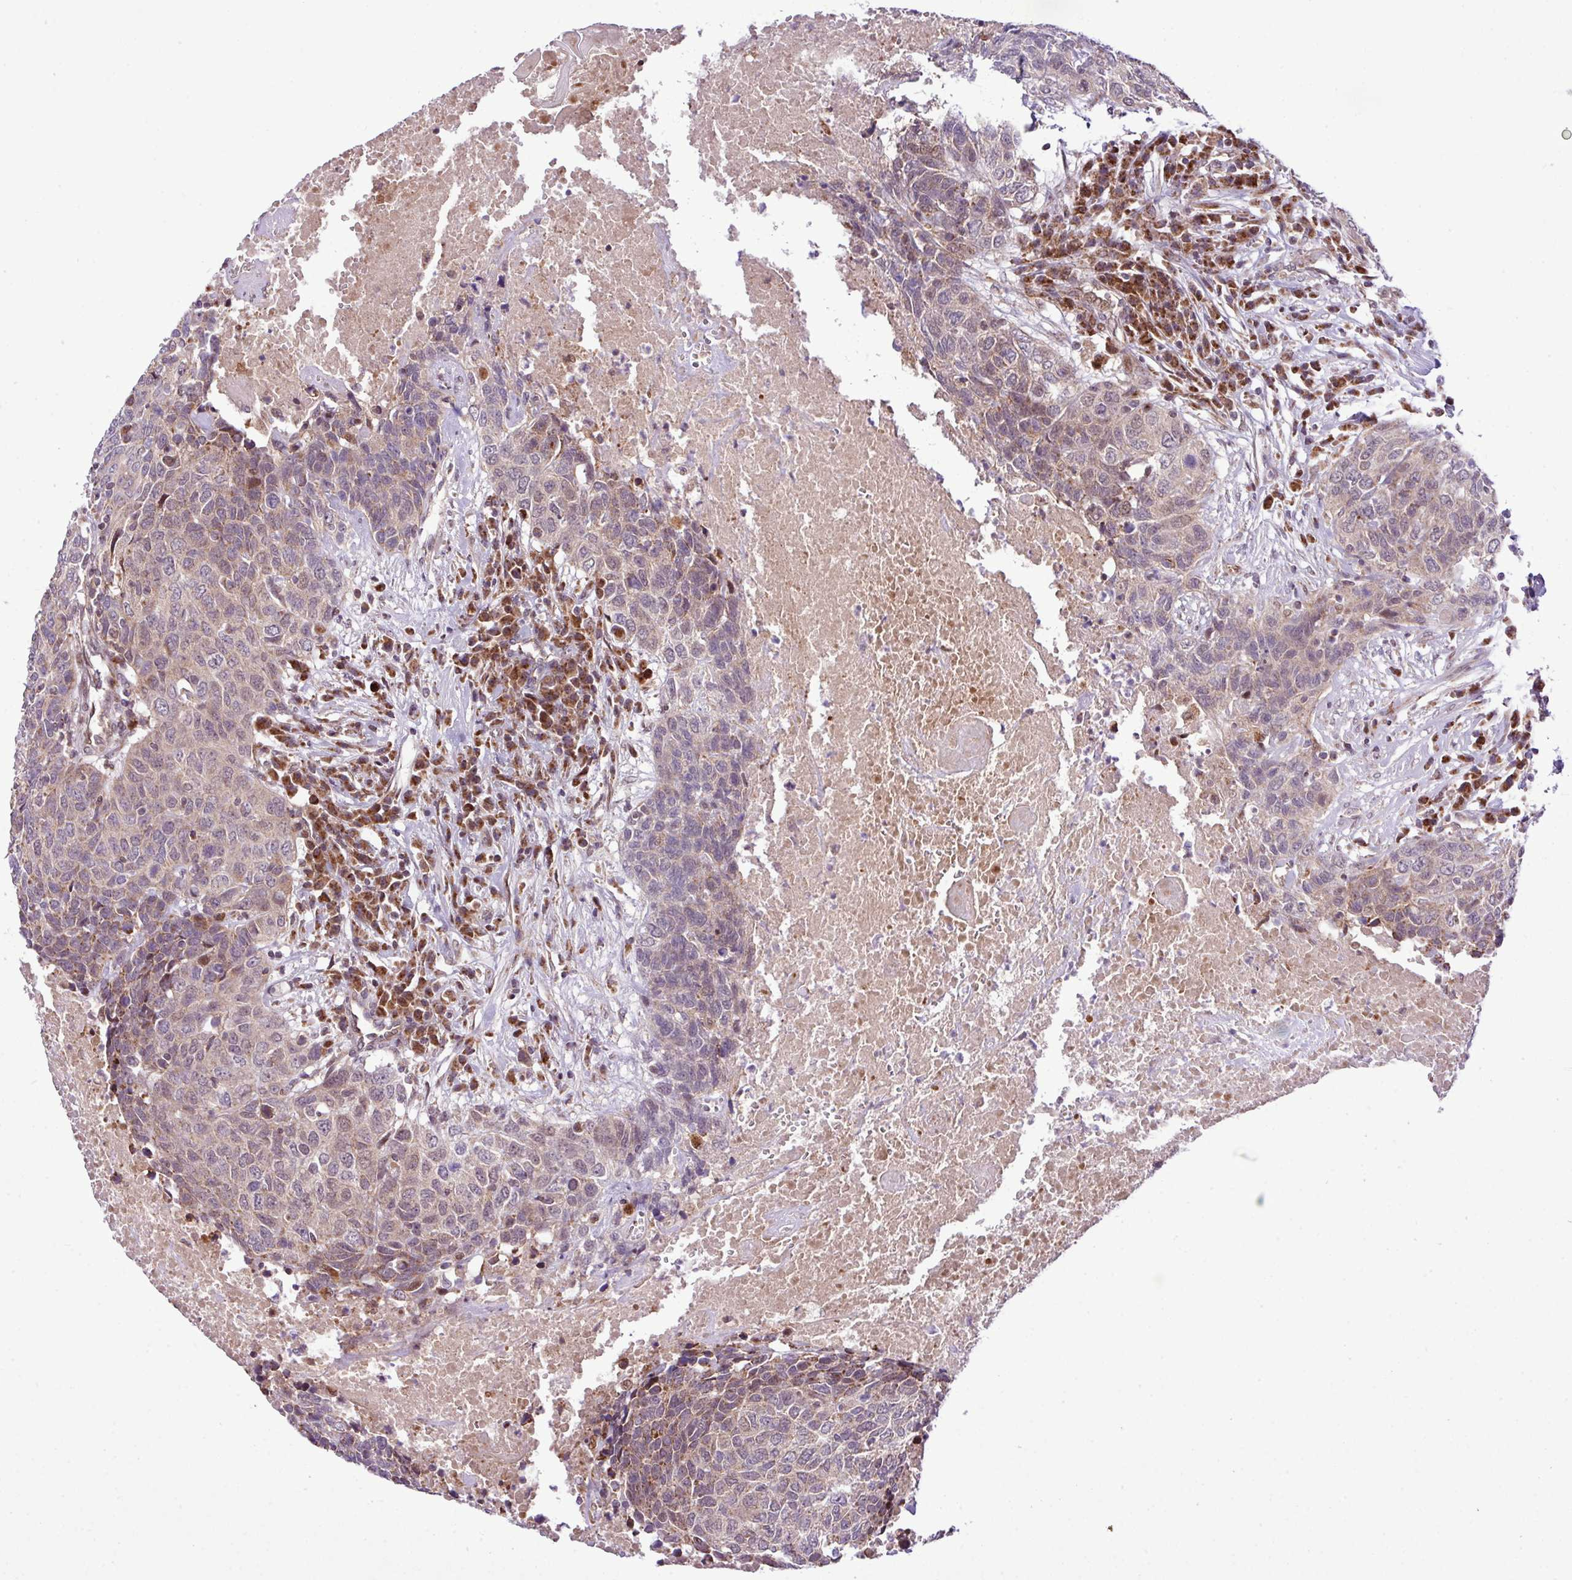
{"staining": {"intensity": "weak", "quantity": "<25%", "location": "cytoplasmic/membranous"}, "tissue": "head and neck cancer", "cell_type": "Tumor cells", "image_type": "cancer", "snomed": [{"axis": "morphology", "description": "Squamous cell carcinoma, NOS"}, {"axis": "topography", "description": "Head-Neck"}], "caption": "Head and neck cancer (squamous cell carcinoma) stained for a protein using IHC reveals no staining tumor cells.", "gene": "B3GNT9", "patient": {"sex": "male", "age": 66}}